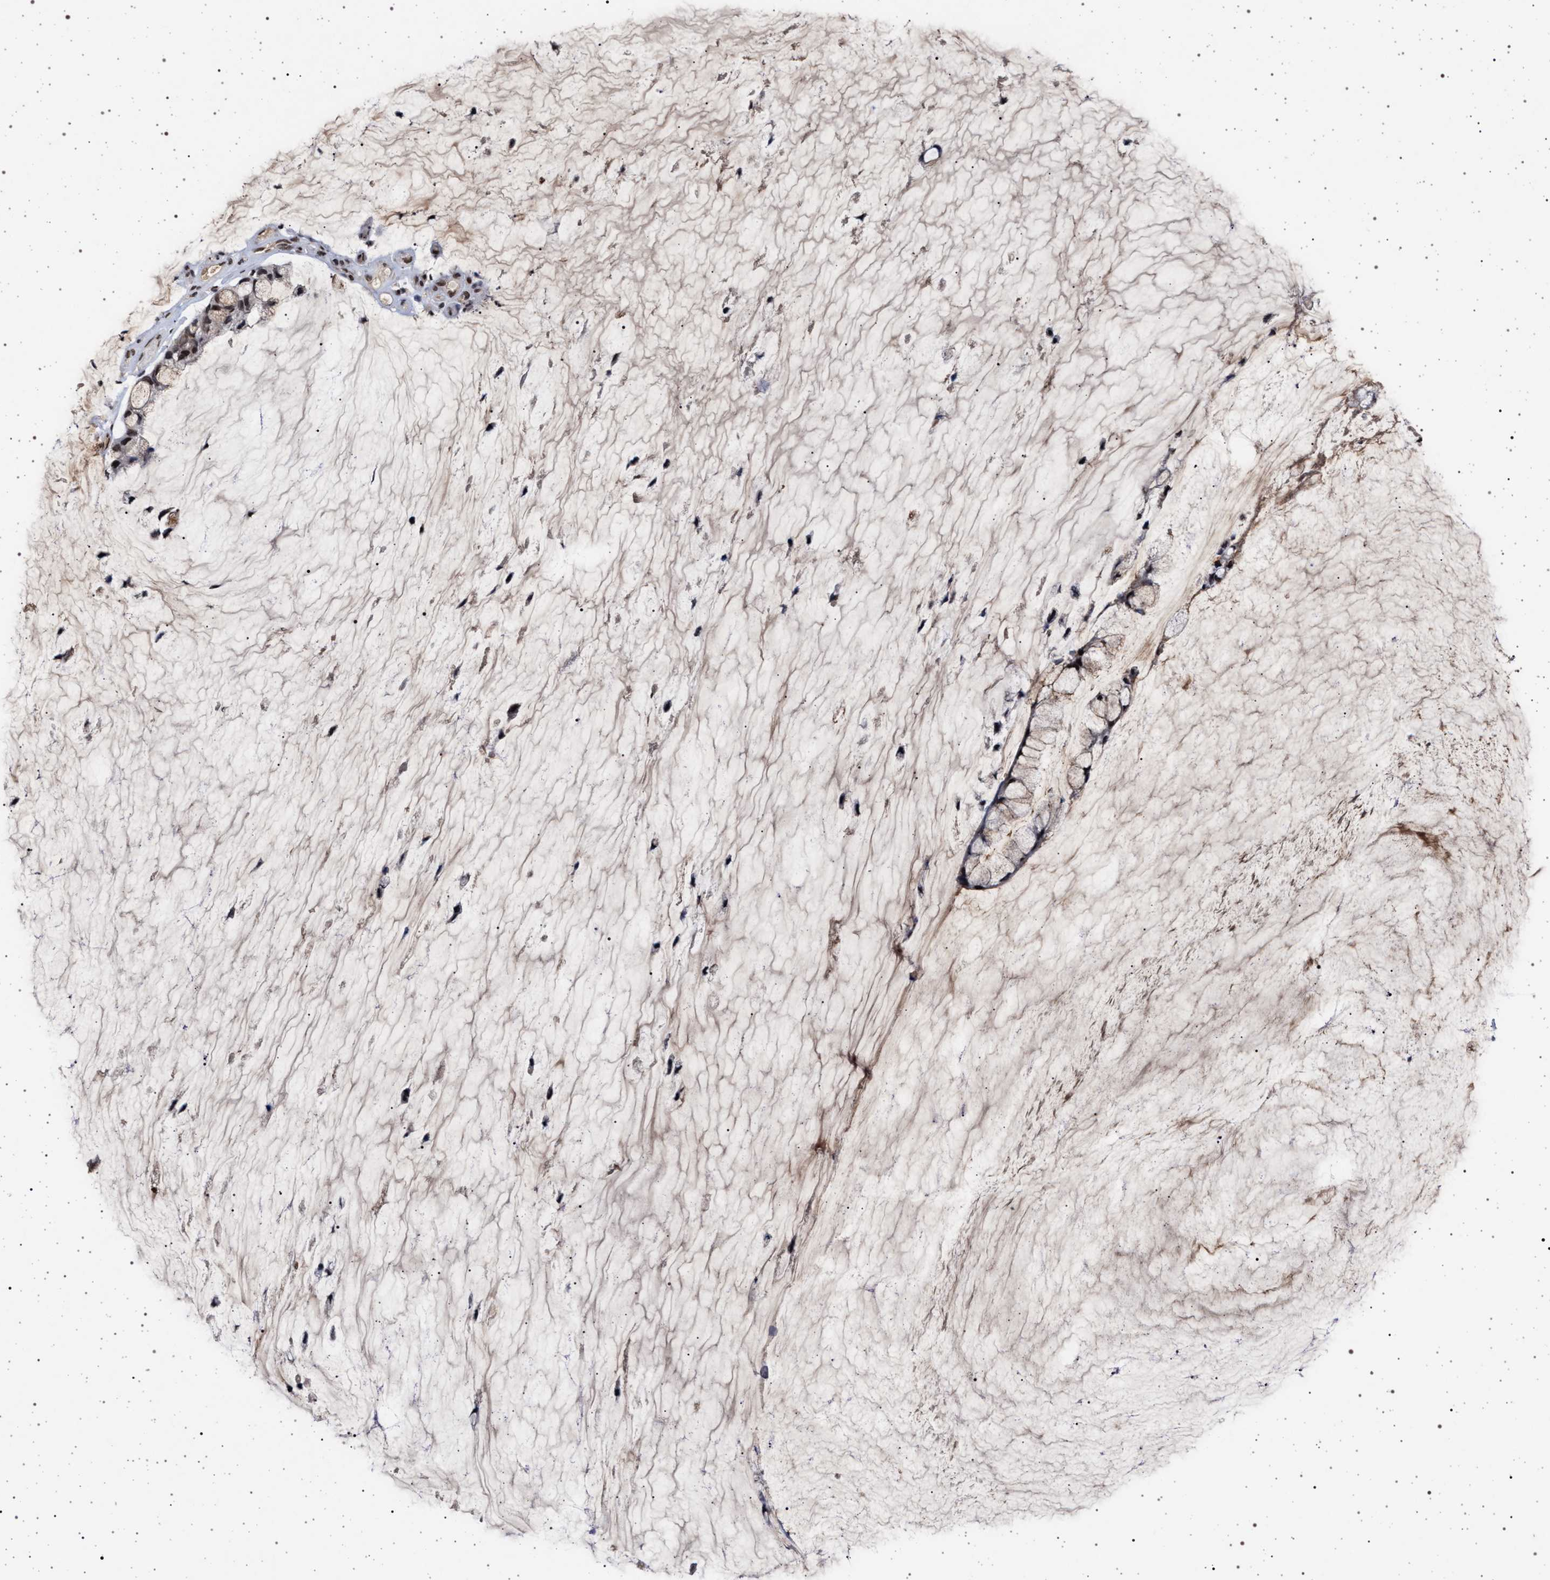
{"staining": {"intensity": "moderate", "quantity": "25%-75%", "location": "nuclear"}, "tissue": "ovarian cancer", "cell_type": "Tumor cells", "image_type": "cancer", "snomed": [{"axis": "morphology", "description": "Cystadenocarcinoma, mucinous, NOS"}, {"axis": "topography", "description": "Ovary"}], "caption": "Moderate nuclear protein expression is seen in about 25%-75% of tumor cells in ovarian cancer. The staining was performed using DAB (3,3'-diaminobenzidine) to visualize the protein expression in brown, while the nuclei were stained in blue with hematoxylin (Magnification: 20x).", "gene": "PHF12", "patient": {"sex": "female", "age": 39}}